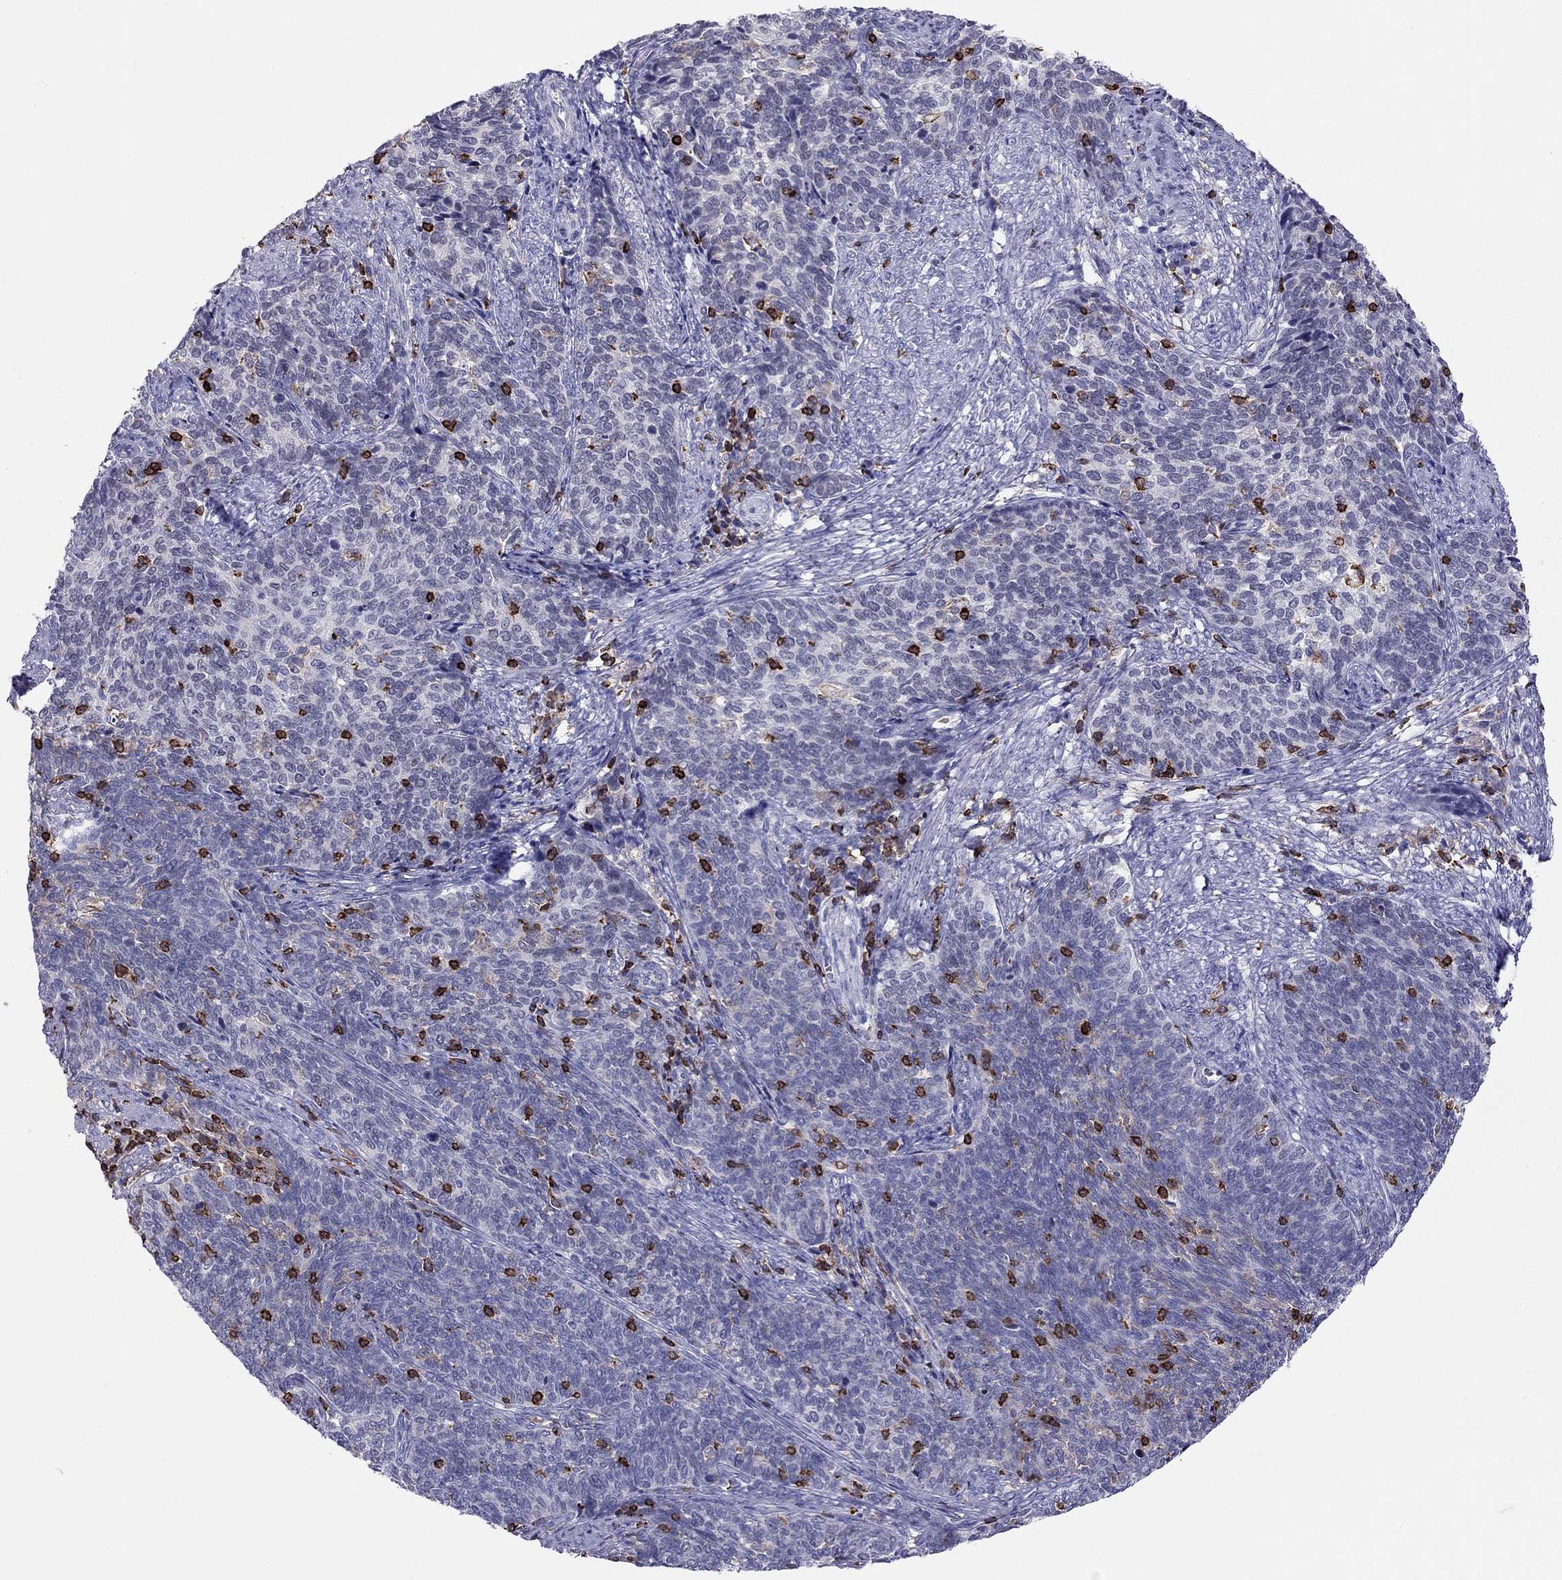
{"staining": {"intensity": "negative", "quantity": "none", "location": "none"}, "tissue": "cervical cancer", "cell_type": "Tumor cells", "image_type": "cancer", "snomed": [{"axis": "morphology", "description": "Squamous cell carcinoma, NOS"}, {"axis": "topography", "description": "Cervix"}], "caption": "The histopathology image demonstrates no significant expression in tumor cells of cervical squamous cell carcinoma.", "gene": "MND1", "patient": {"sex": "female", "age": 39}}